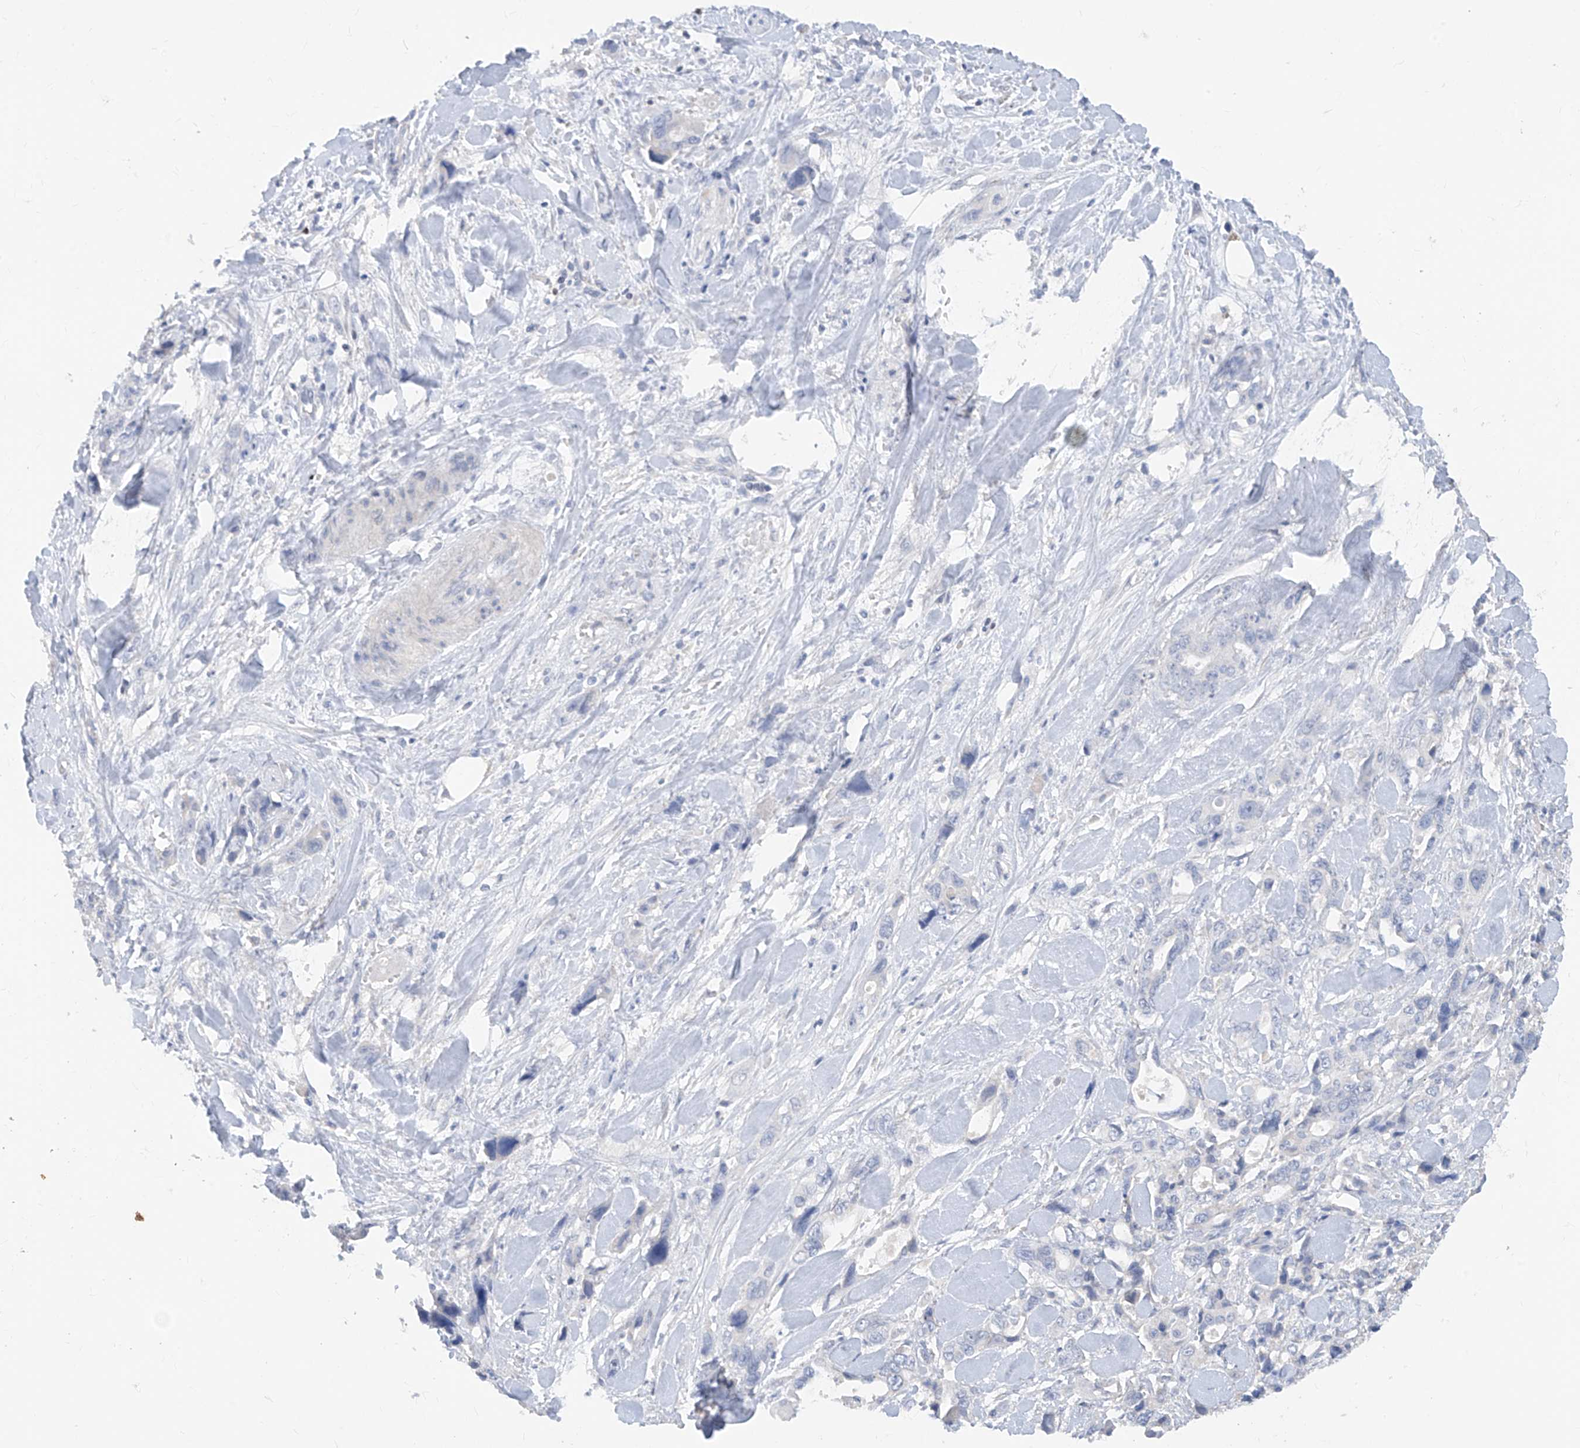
{"staining": {"intensity": "negative", "quantity": "none", "location": "none"}, "tissue": "pancreatic cancer", "cell_type": "Tumor cells", "image_type": "cancer", "snomed": [{"axis": "morphology", "description": "Adenocarcinoma, NOS"}, {"axis": "topography", "description": "Pancreas"}], "caption": "DAB immunohistochemical staining of pancreatic cancer (adenocarcinoma) demonstrates no significant expression in tumor cells. (Immunohistochemistry, brightfield microscopy, high magnification).", "gene": "TBX21", "patient": {"sex": "male", "age": 46}}